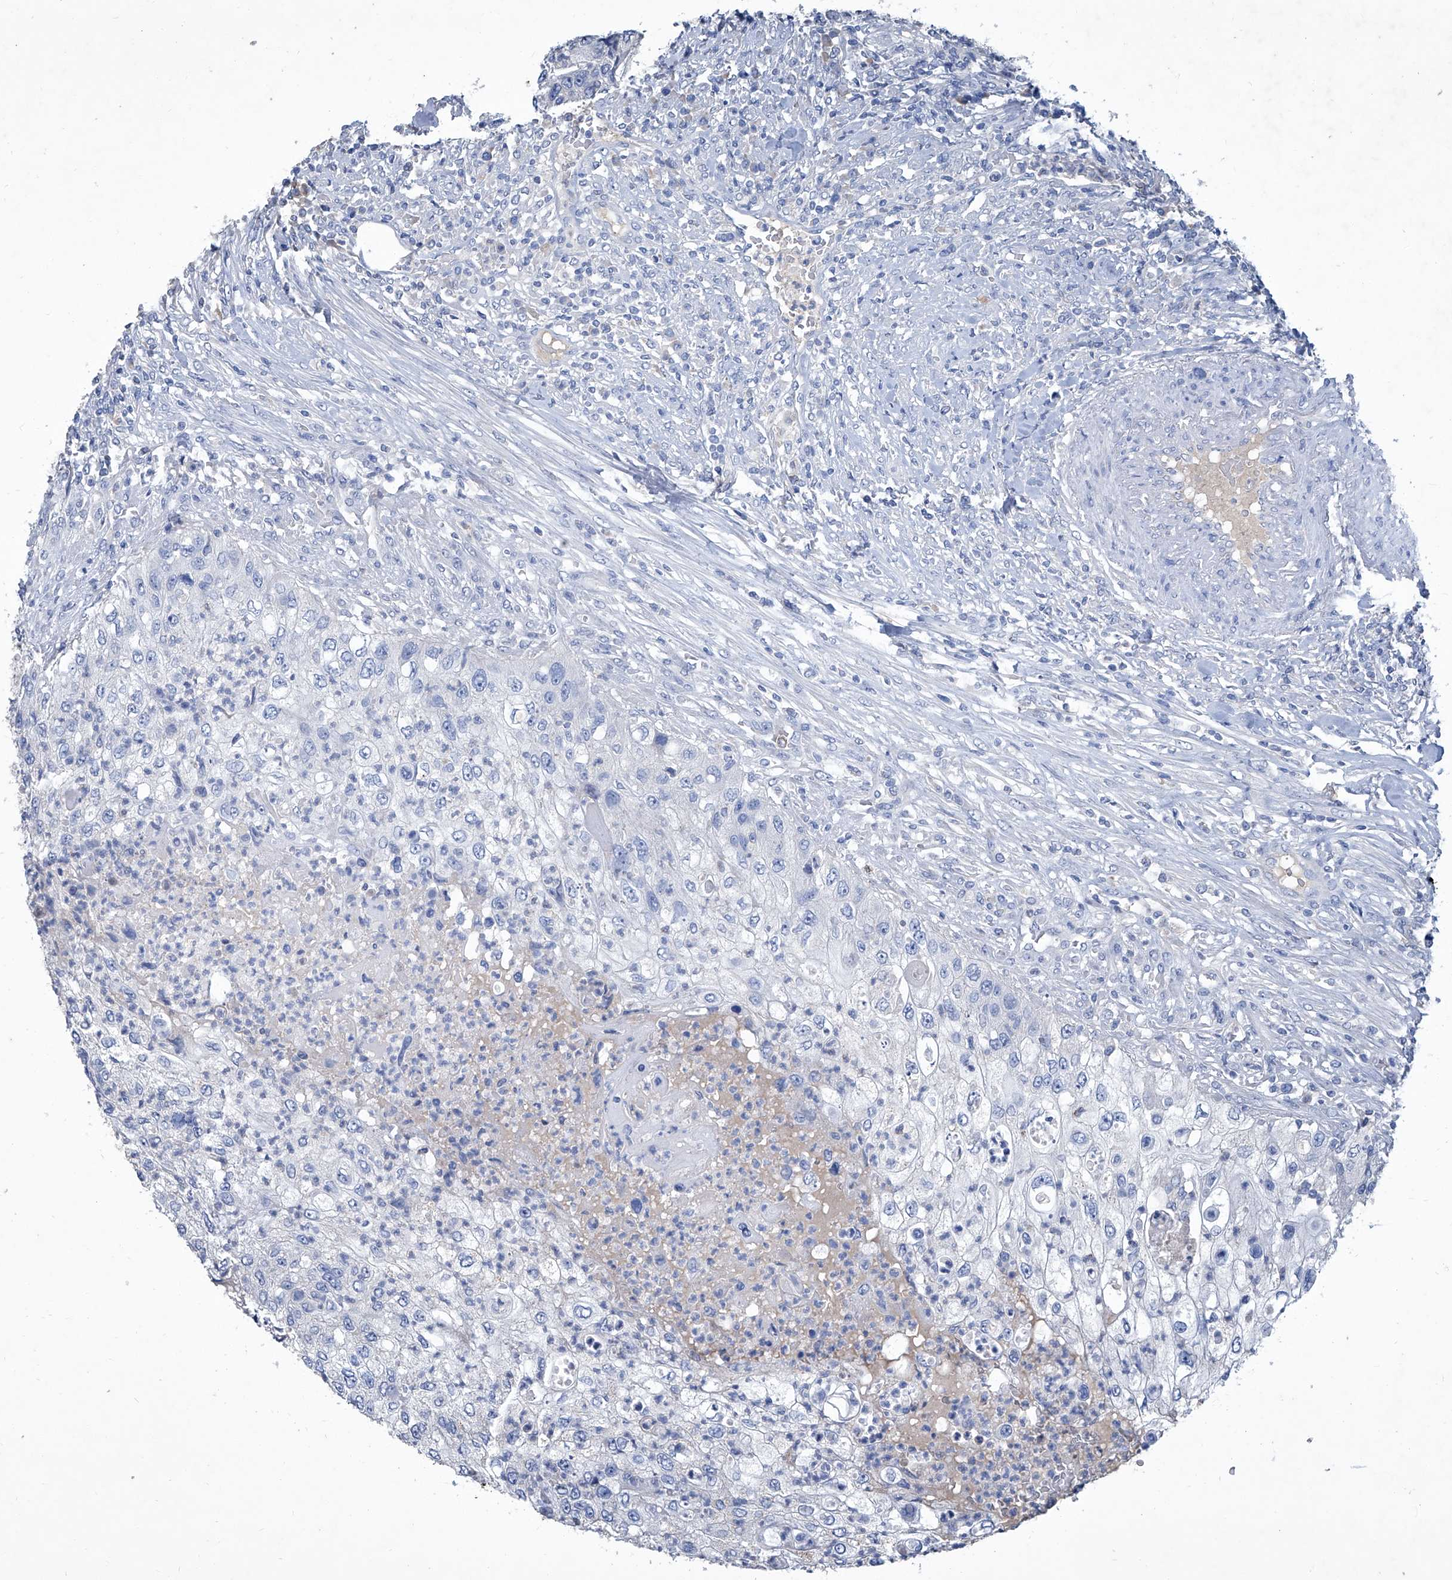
{"staining": {"intensity": "negative", "quantity": "none", "location": "none"}, "tissue": "urothelial cancer", "cell_type": "Tumor cells", "image_type": "cancer", "snomed": [{"axis": "morphology", "description": "Urothelial carcinoma, High grade"}, {"axis": "topography", "description": "Urinary bladder"}], "caption": "Tumor cells show no significant staining in urothelial cancer.", "gene": "MTARC1", "patient": {"sex": "female", "age": 60}}